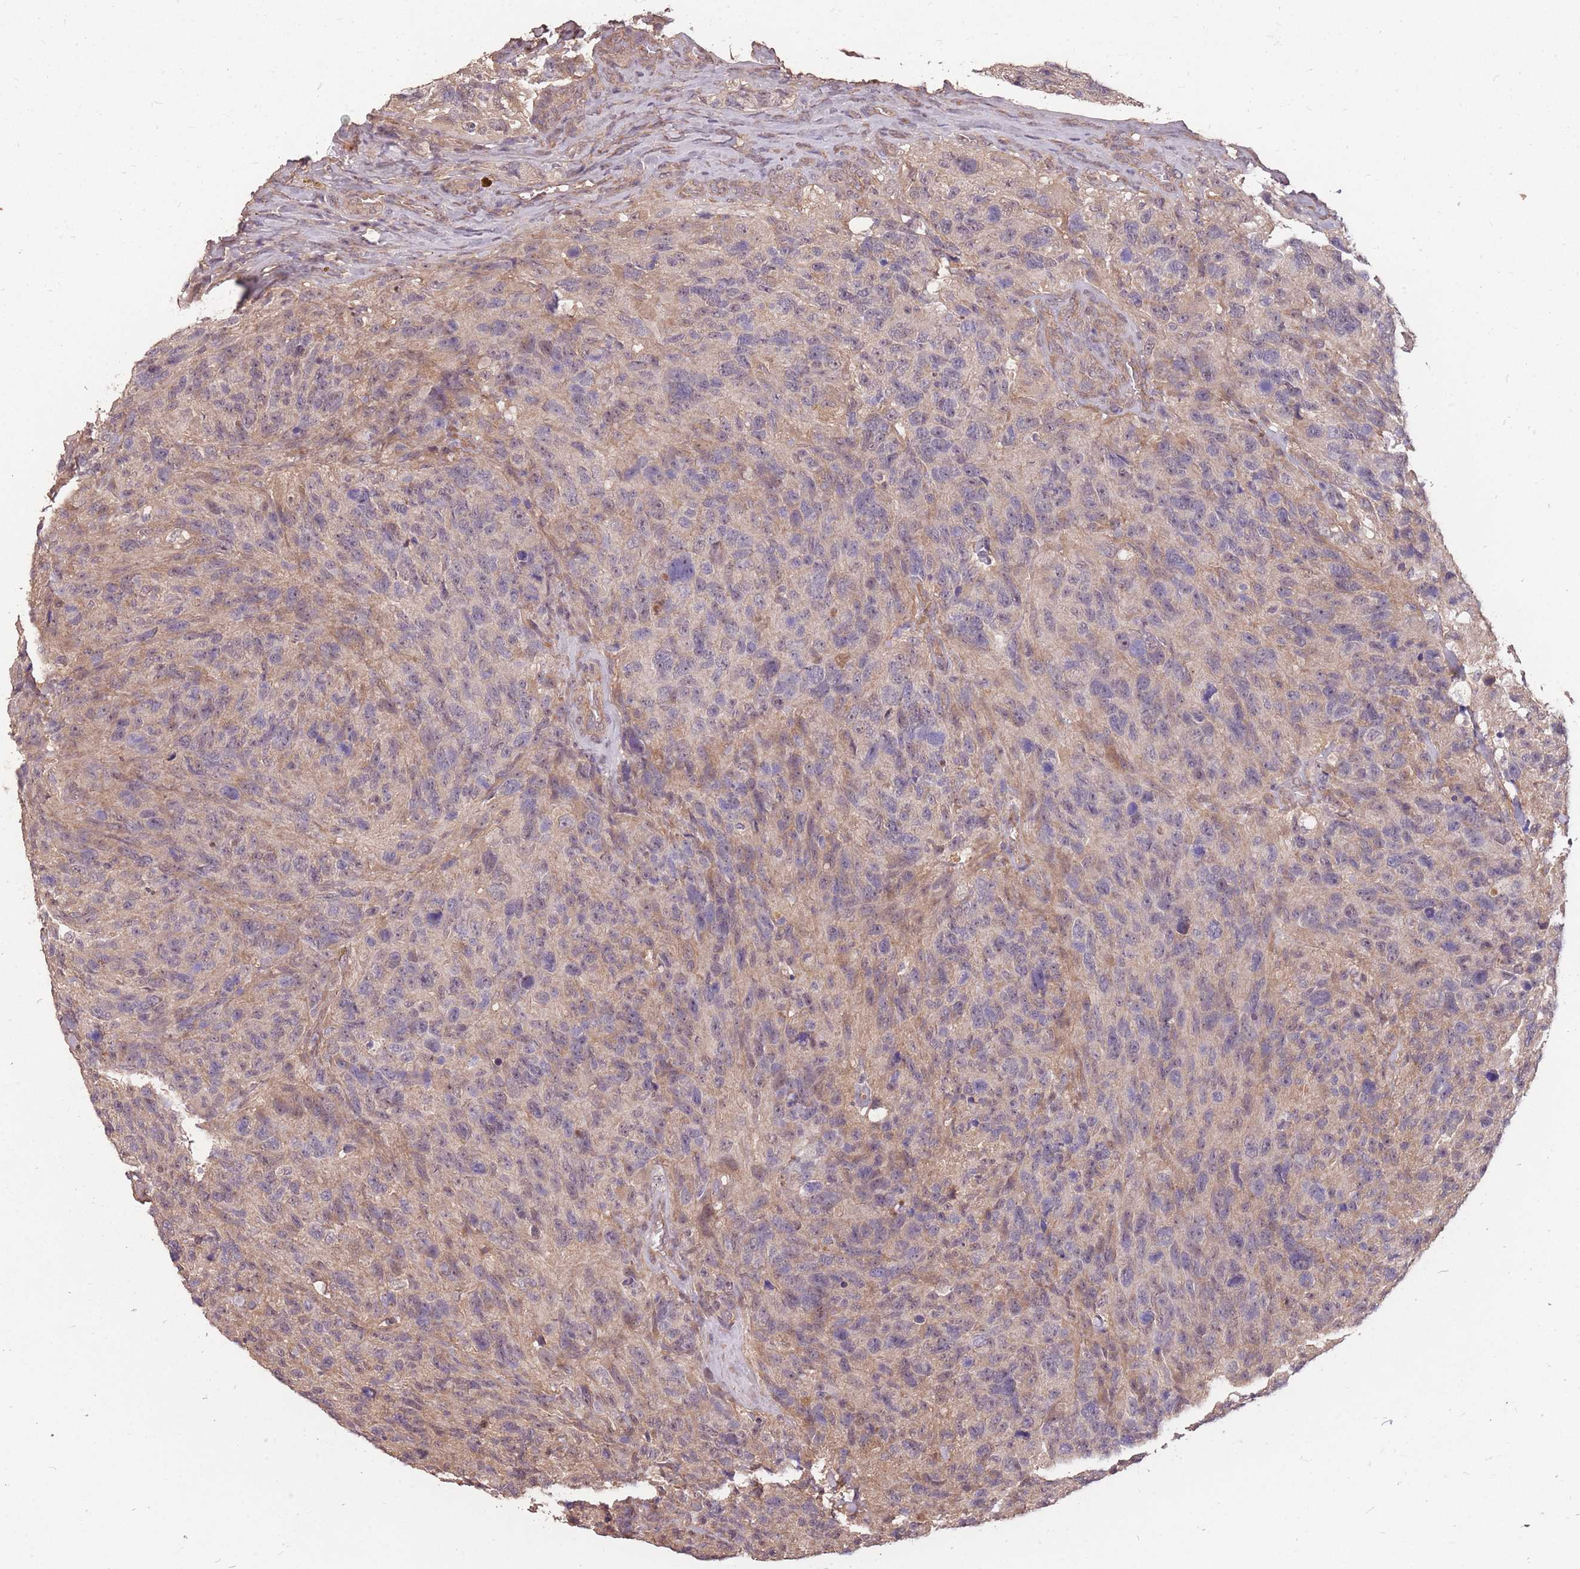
{"staining": {"intensity": "negative", "quantity": "none", "location": "none"}, "tissue": "glioma", "cell_type": "Tumor cells", "image_type": "cancer", "snomed": [{"axis": "morphology", "description": "Glioma, malignant, High grade"}, {"axis": "topography", "description": "Brain"}], "caption": "Protein analysis of malignant glioma (high-grade) displays no significant positivity in tumor cells.", "gene": "DYNC1LI2", "patient": {"sex": "male", "age": 69}}